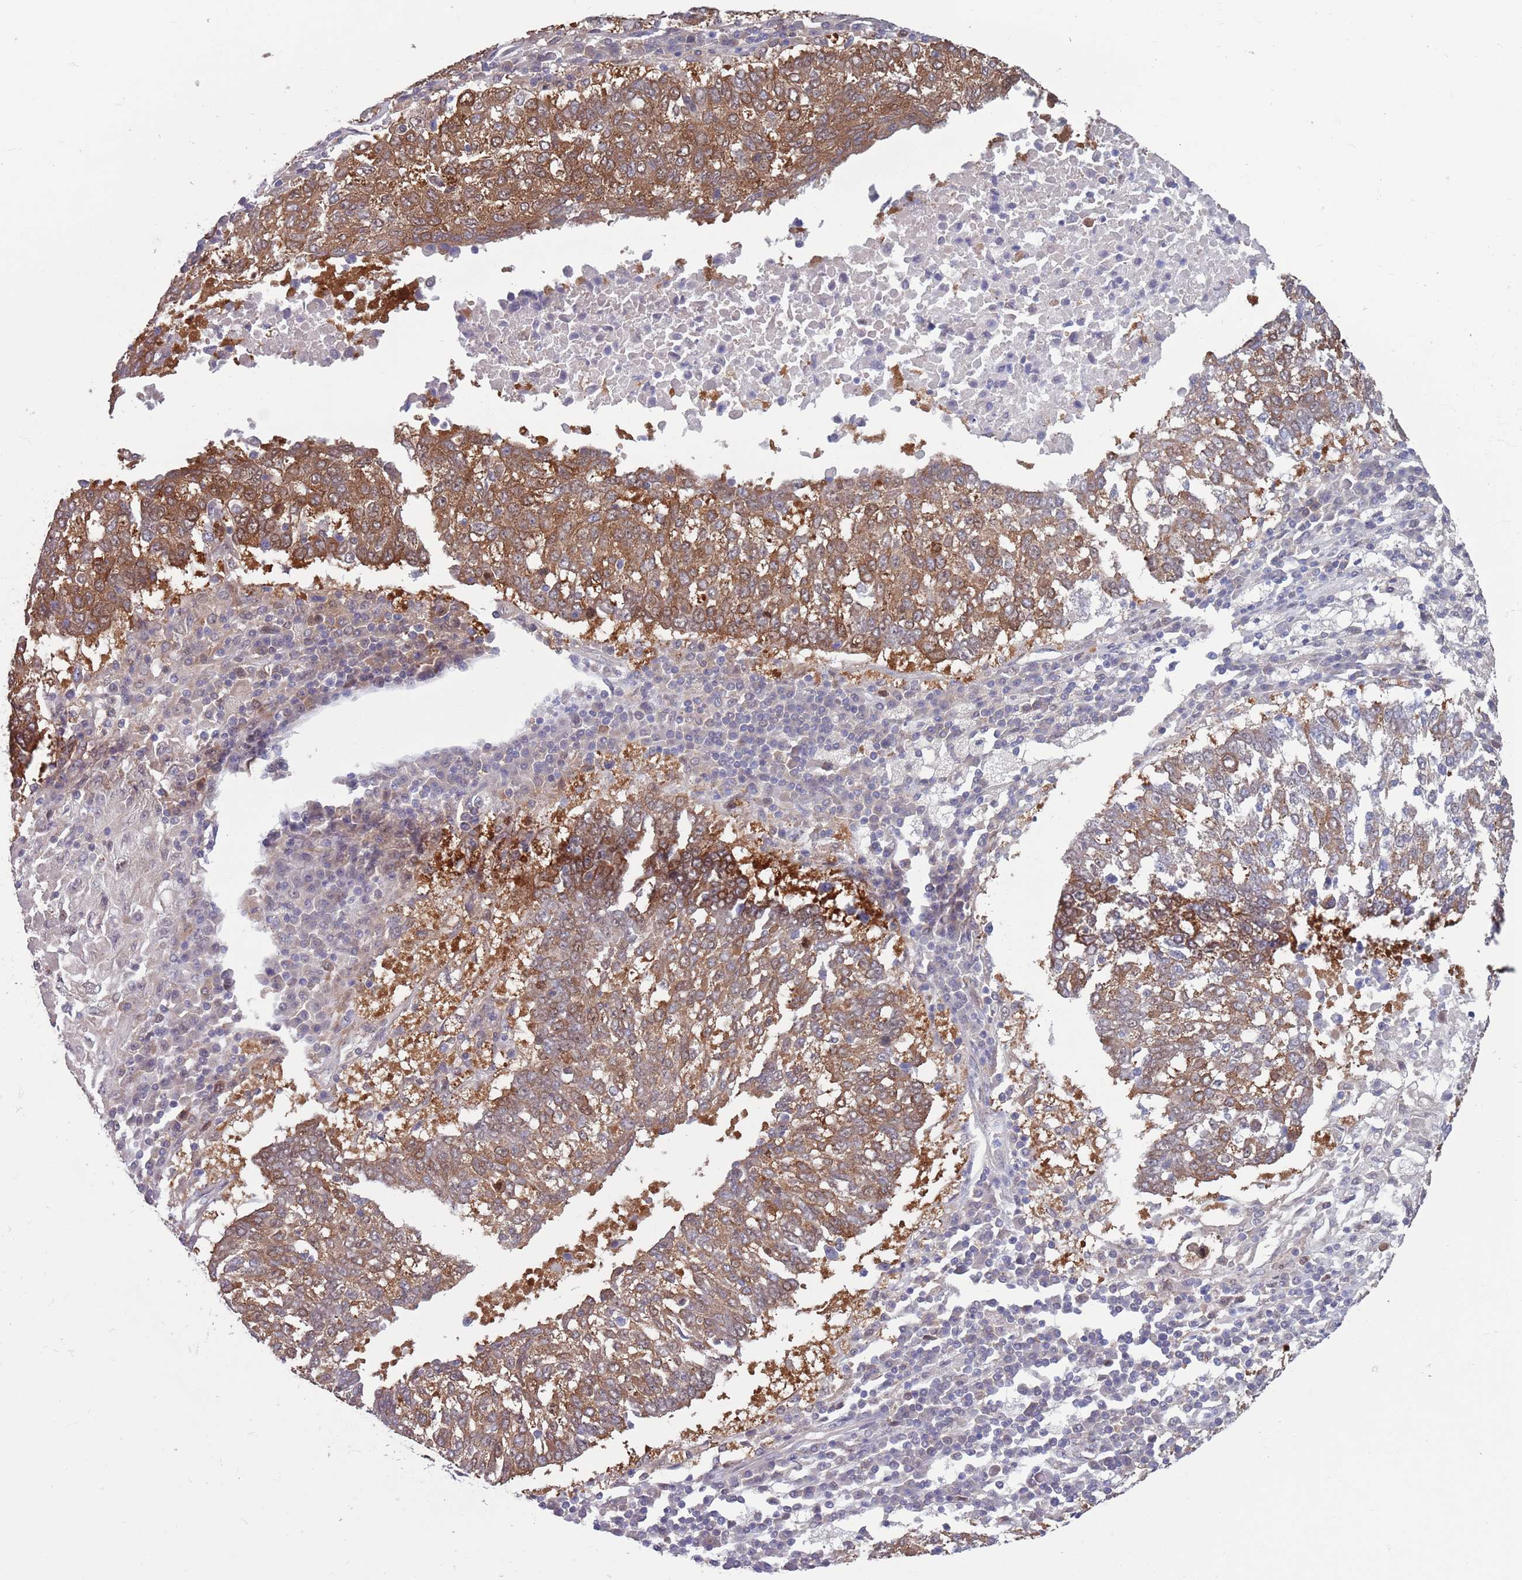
{"staining": {"intensity": "moderate", "quantity": ">75%", "location": "cytoplasmic/membranous"}, "tissue": "lung cancer", "cell_type": "Tumor cells", "image_type": "cancer", "snomed": [{"axis": "morphology", "description": "Squamous cell carcinoma, NOS"}, {"axis": "topography", "description": "Lung"}], "caption": "Tumor cells exhibit moderate cytoplasmic/membranous expression in about >75% of cells in squamous cell carcinoma (lung).", "gene": "CLNS1A", "patient": {"sex": "male", "age": 73}}